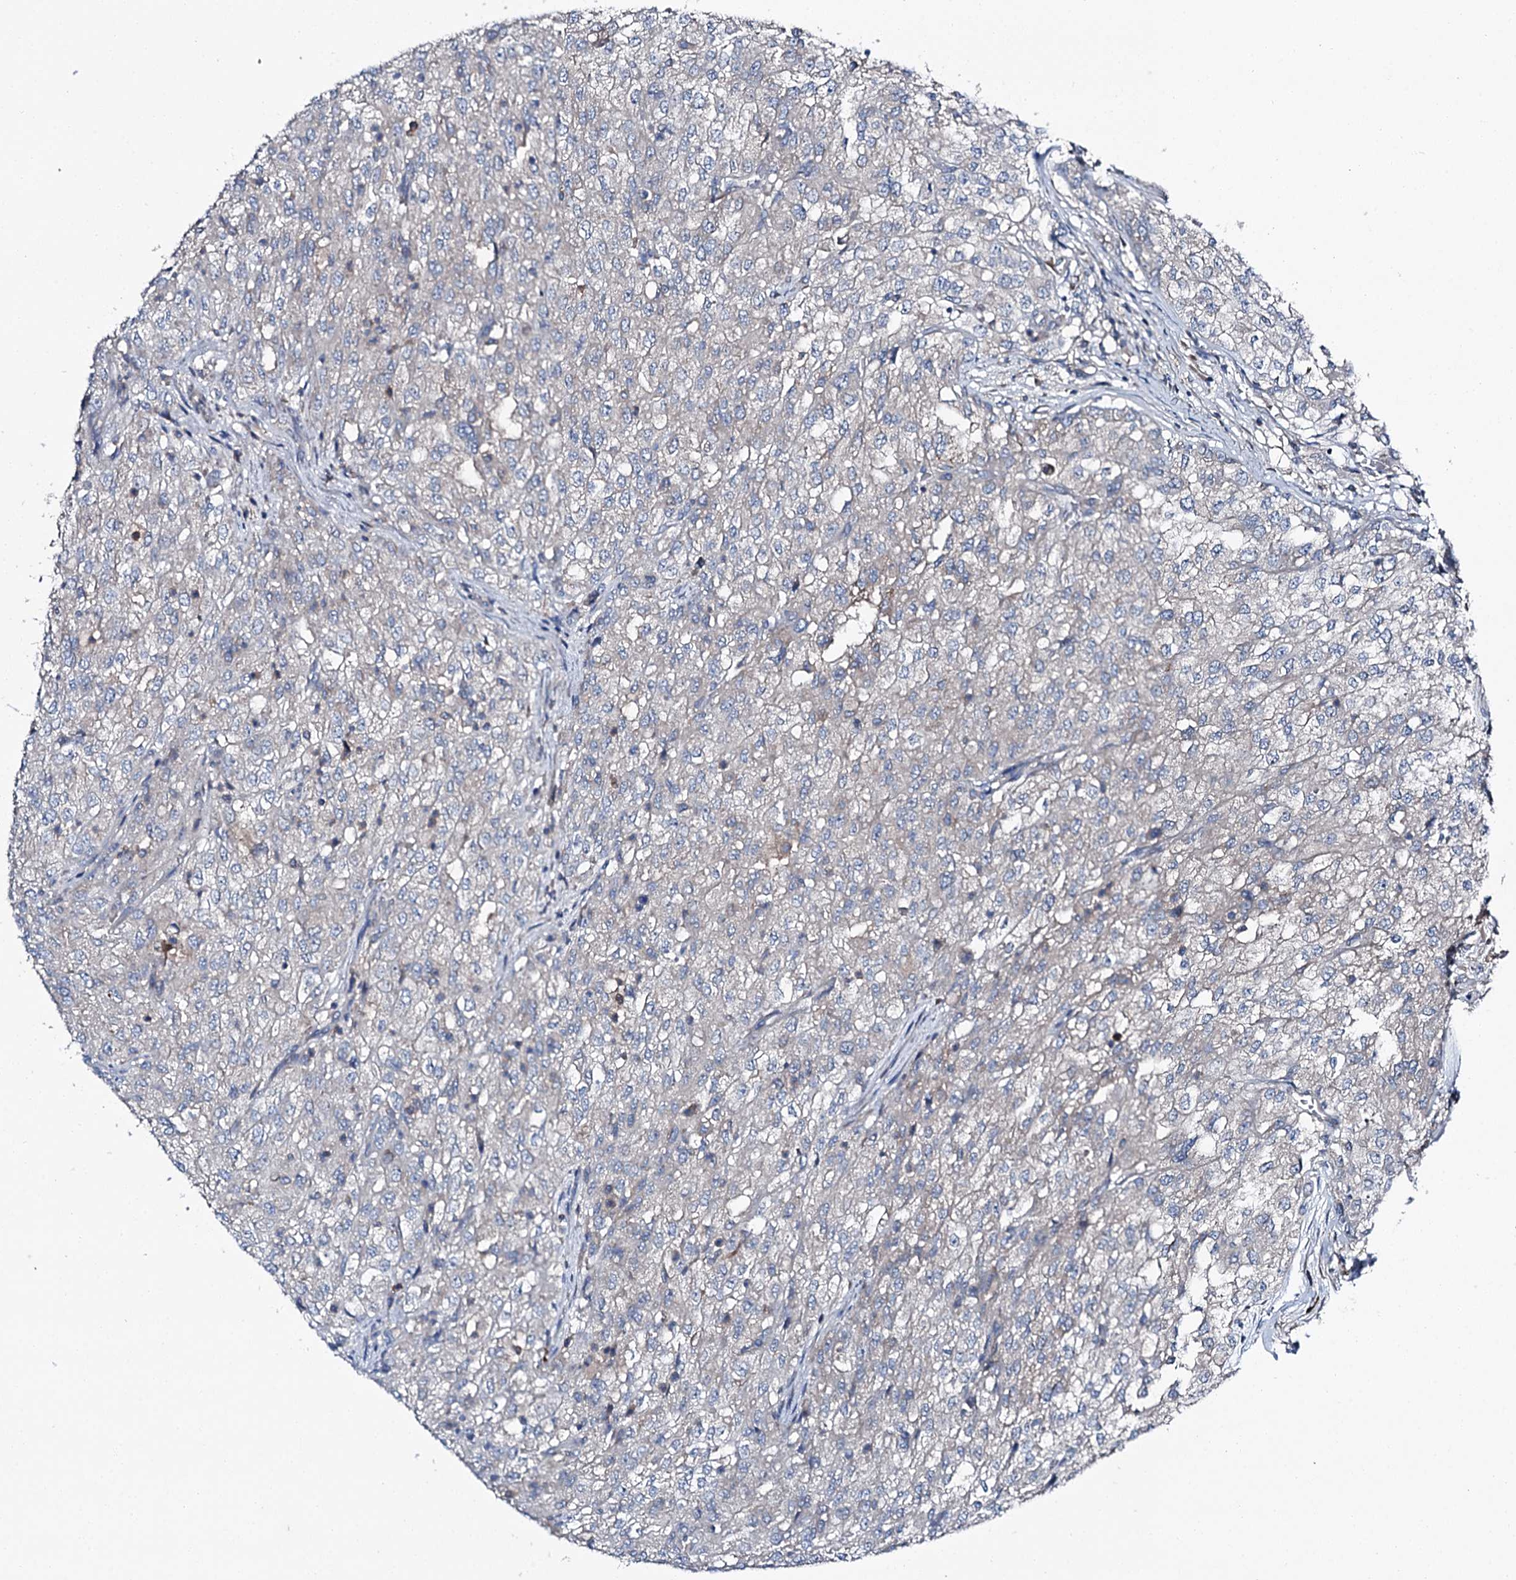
{"staining": {"intensity": "negative", "quantity": "none", "location": "none"}, "tissue": "renal cancer", "cell_type": "Tumor cells", "image_type": "cancer", "snomed": [{"axis": "morphology", "description": "Adenocarcinoma, NOS"}, {"axis": "topography", "description": "Kidney"}], "caption": "Image shows no significant protein expression in tumor cells of renal cancer. The staining was performed using DAB (3,3'-diaminobenzidine) to visualize the protein expression in brown, while the nuclei were stained in blue with hematoxylin (Magnification: 20x).", "gene": "SLC22A25", "patient": {"sex": "female", "age": 54}}